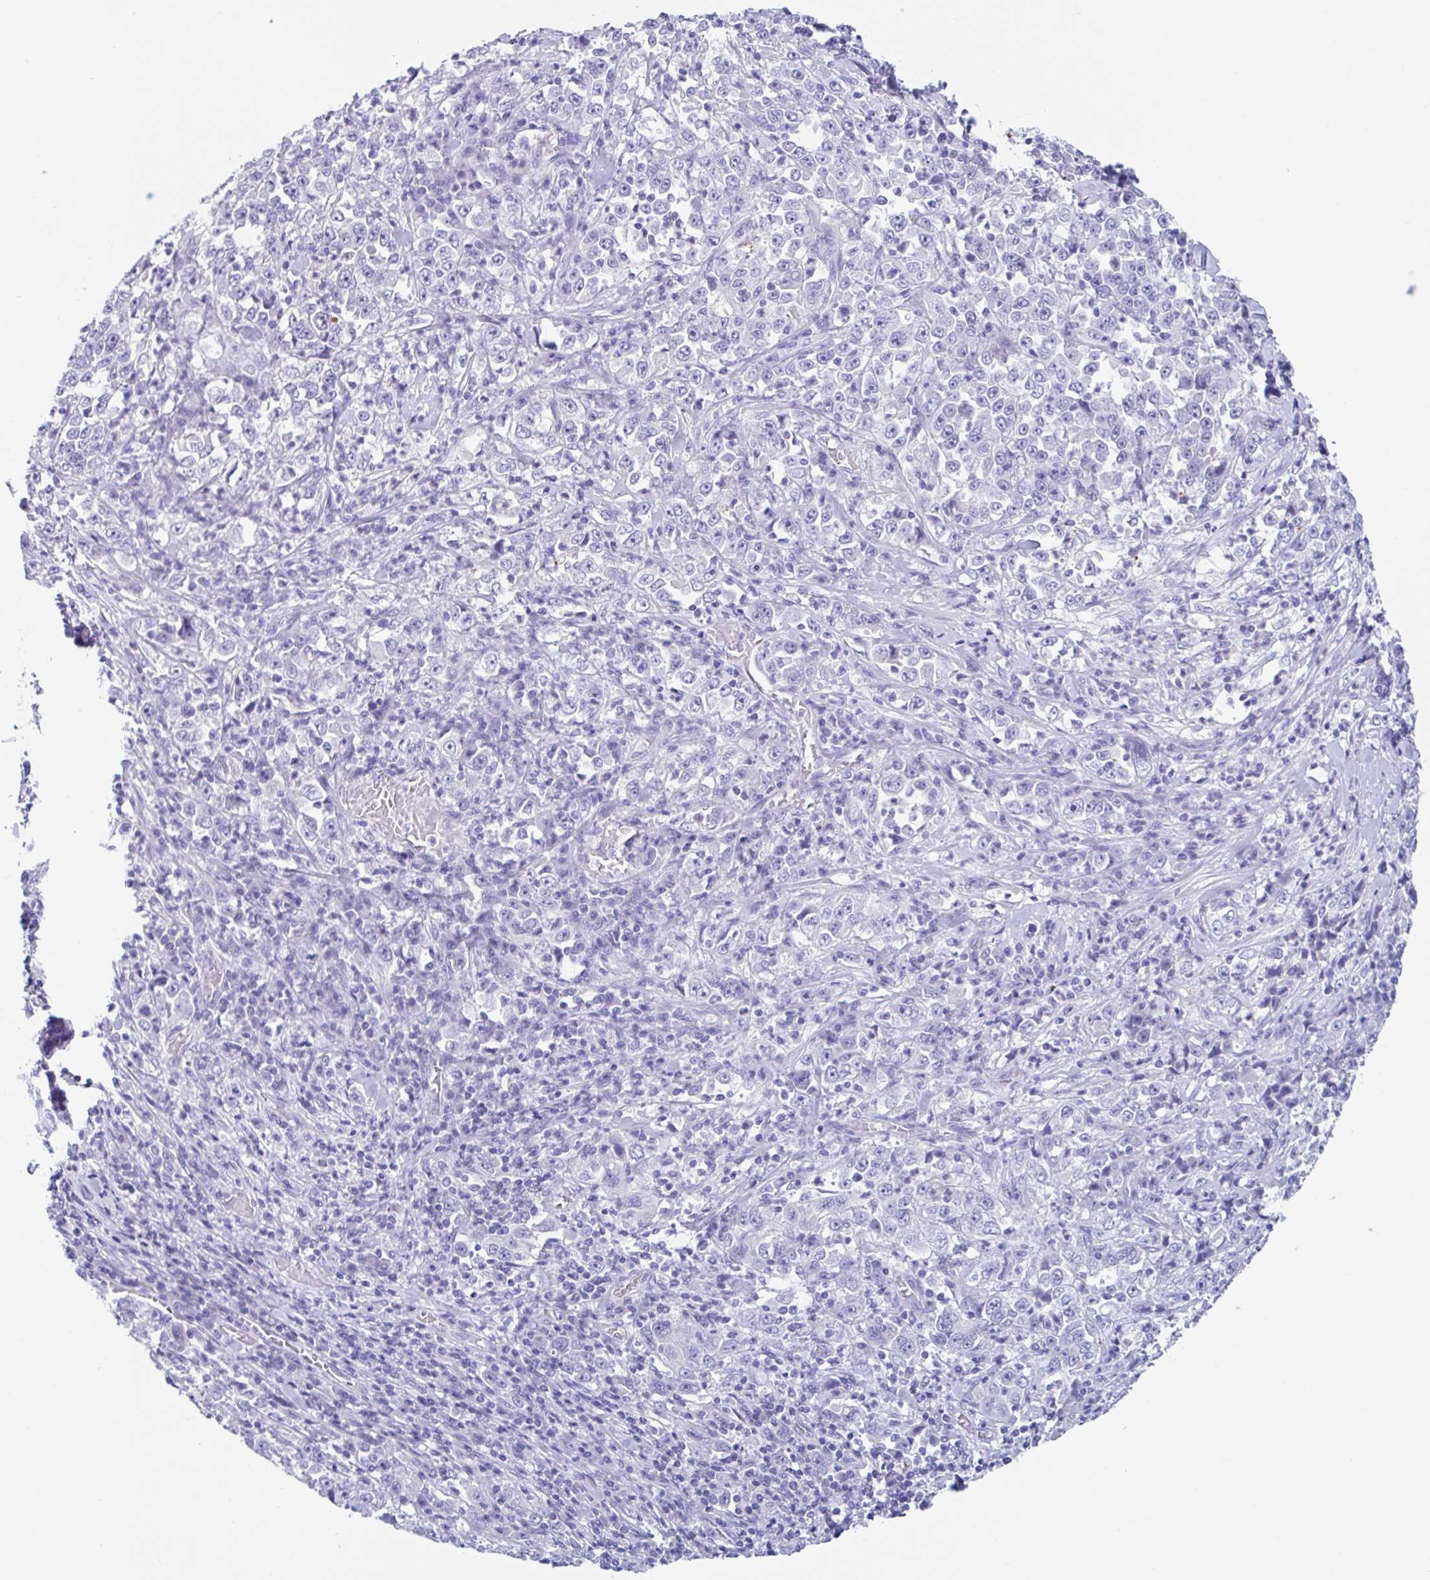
{"staining": {"intensity": "negative", "quantity": "none", "location": "none"}, "tissue": "stomach cancer", "cell_type": "Tumor cells", "image_type": "cancer", "snomed": [{"axis": "morphology", "description": "Normal tissue, NOS"}, {"axis": "morphology", "description": "Adenocarcinoma, NOS"}, {"axis": "topography", "description": "Stomach, upper"}, {"axis": "topography", "description": "Stomach"}], "caption": "Immunohistochemistry micrograph of stomach adenocarcinoma stained for a protein (brown), which exhibits no expression in tumor cells.", "gene": "OR6N2", "patient": {"sex": "male", "age": 59}}